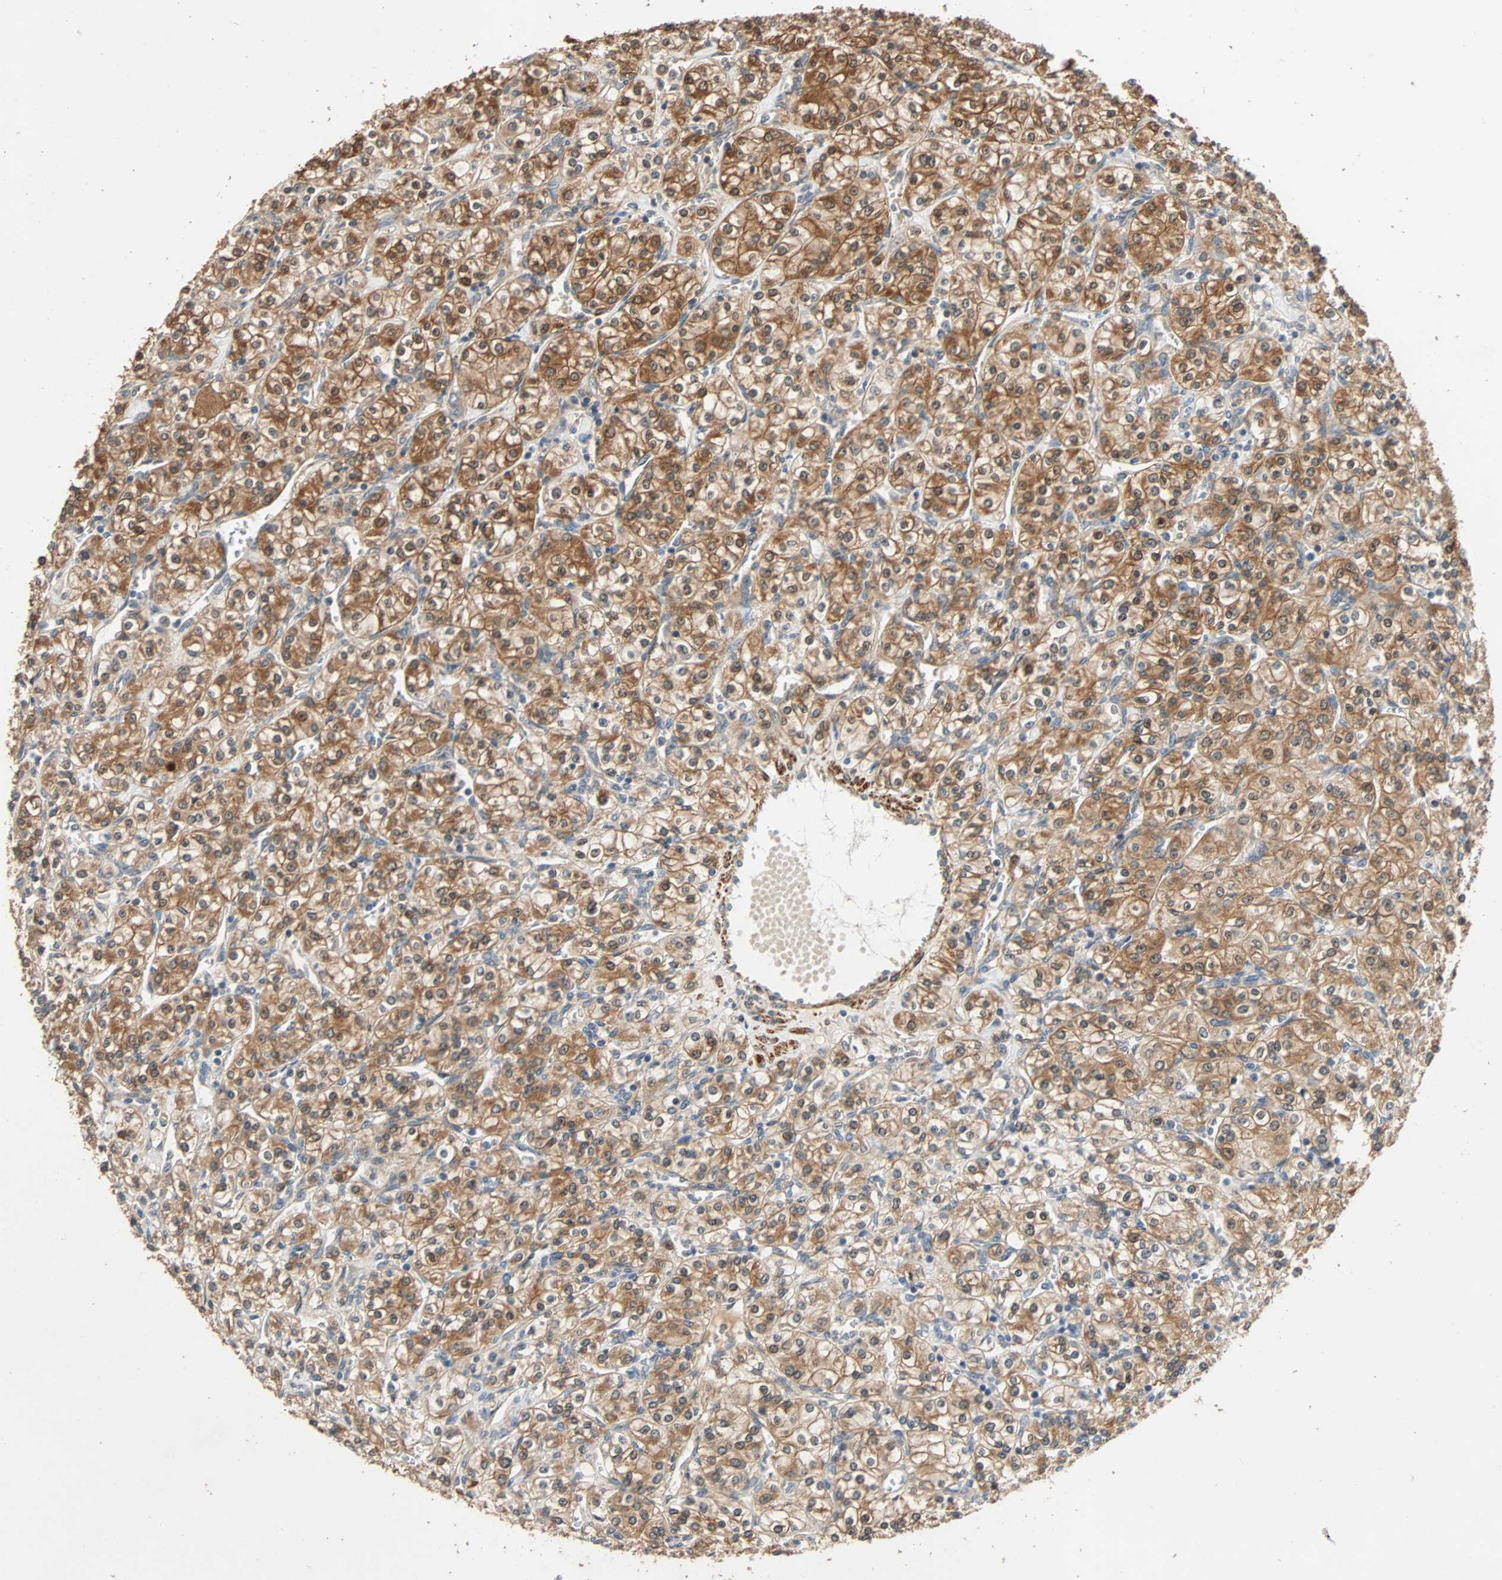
{"staining": {"intensity": "moderate", "quantity": "25%-75%", "location": "cytoplasmic/membranous"}, "tissue": "renal cancer", "cell_type": "Tumor cells", "image_type": "cancer", "snomed": [{"axis": "morphology", "description": "Adenocarcinoma, NOS"}, {"axis": "topography", "description": "Kidney"}], "caption": "A medium amount of moderate cytoplasmic/membranous positivity is appreciated in approximately 25%-75% of tumor cells in adenocarcinoma (renal) tissue.", "gene": "QSER1", "patient": {"sex": "male", "age": 77}}